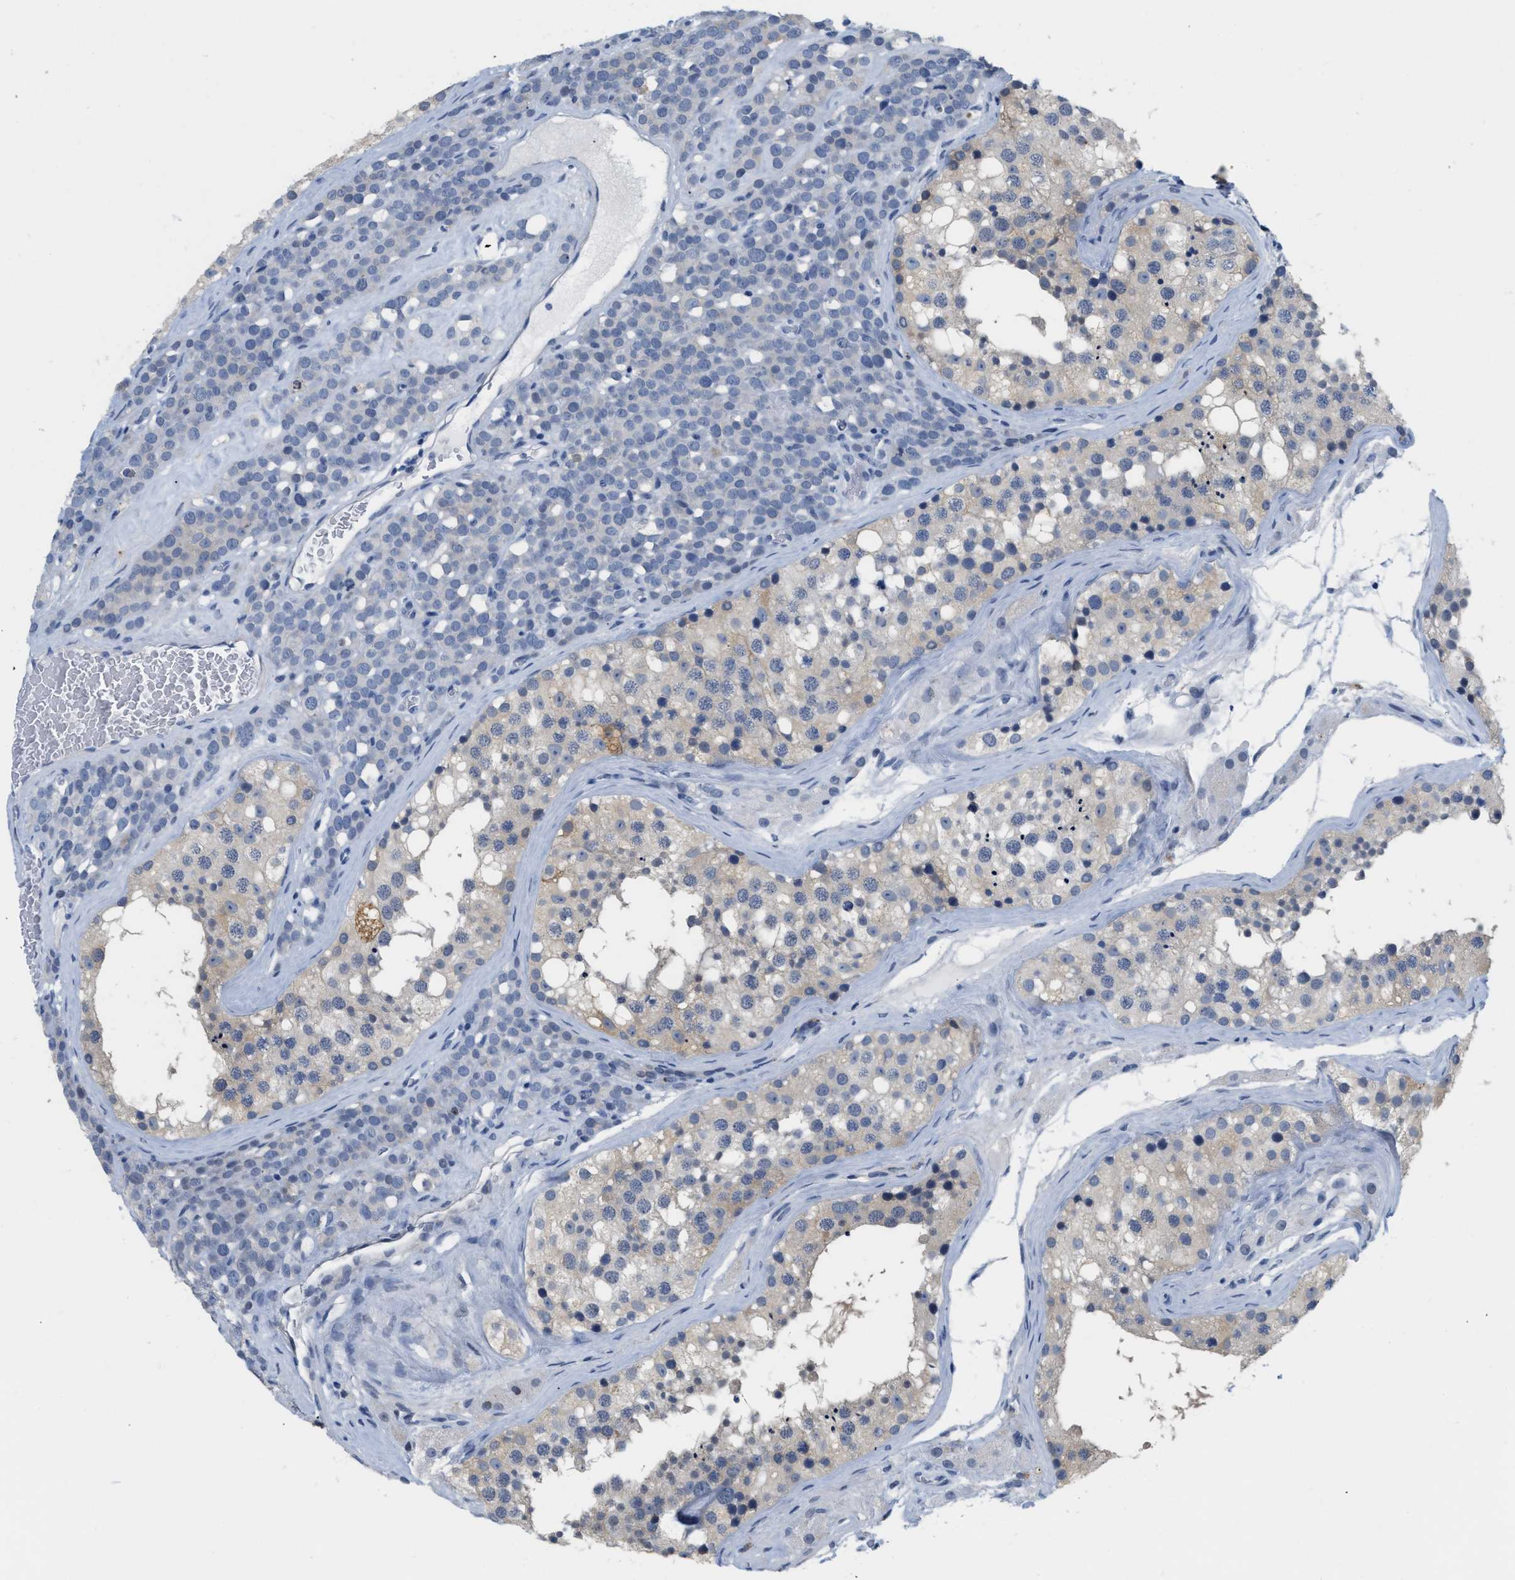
{"staining": {"intensity": "negative", "quantity": "none", "location": "none"}, "tissue": "testis cancer", "cell_type": "Tumor cells", "image_type": "cancer", "snomed": [{"axis": "morphology", "description": "Seminoma, NOS"}, {"axis": "topography", "description": "Testis"}], "caption": "Human testis cancer (seminoma) stained for a protein using immunohistochemistry reveals no staining in tumor cells.", "gene": "CRYM", "patient": {"sex": "male", "age": 71}}